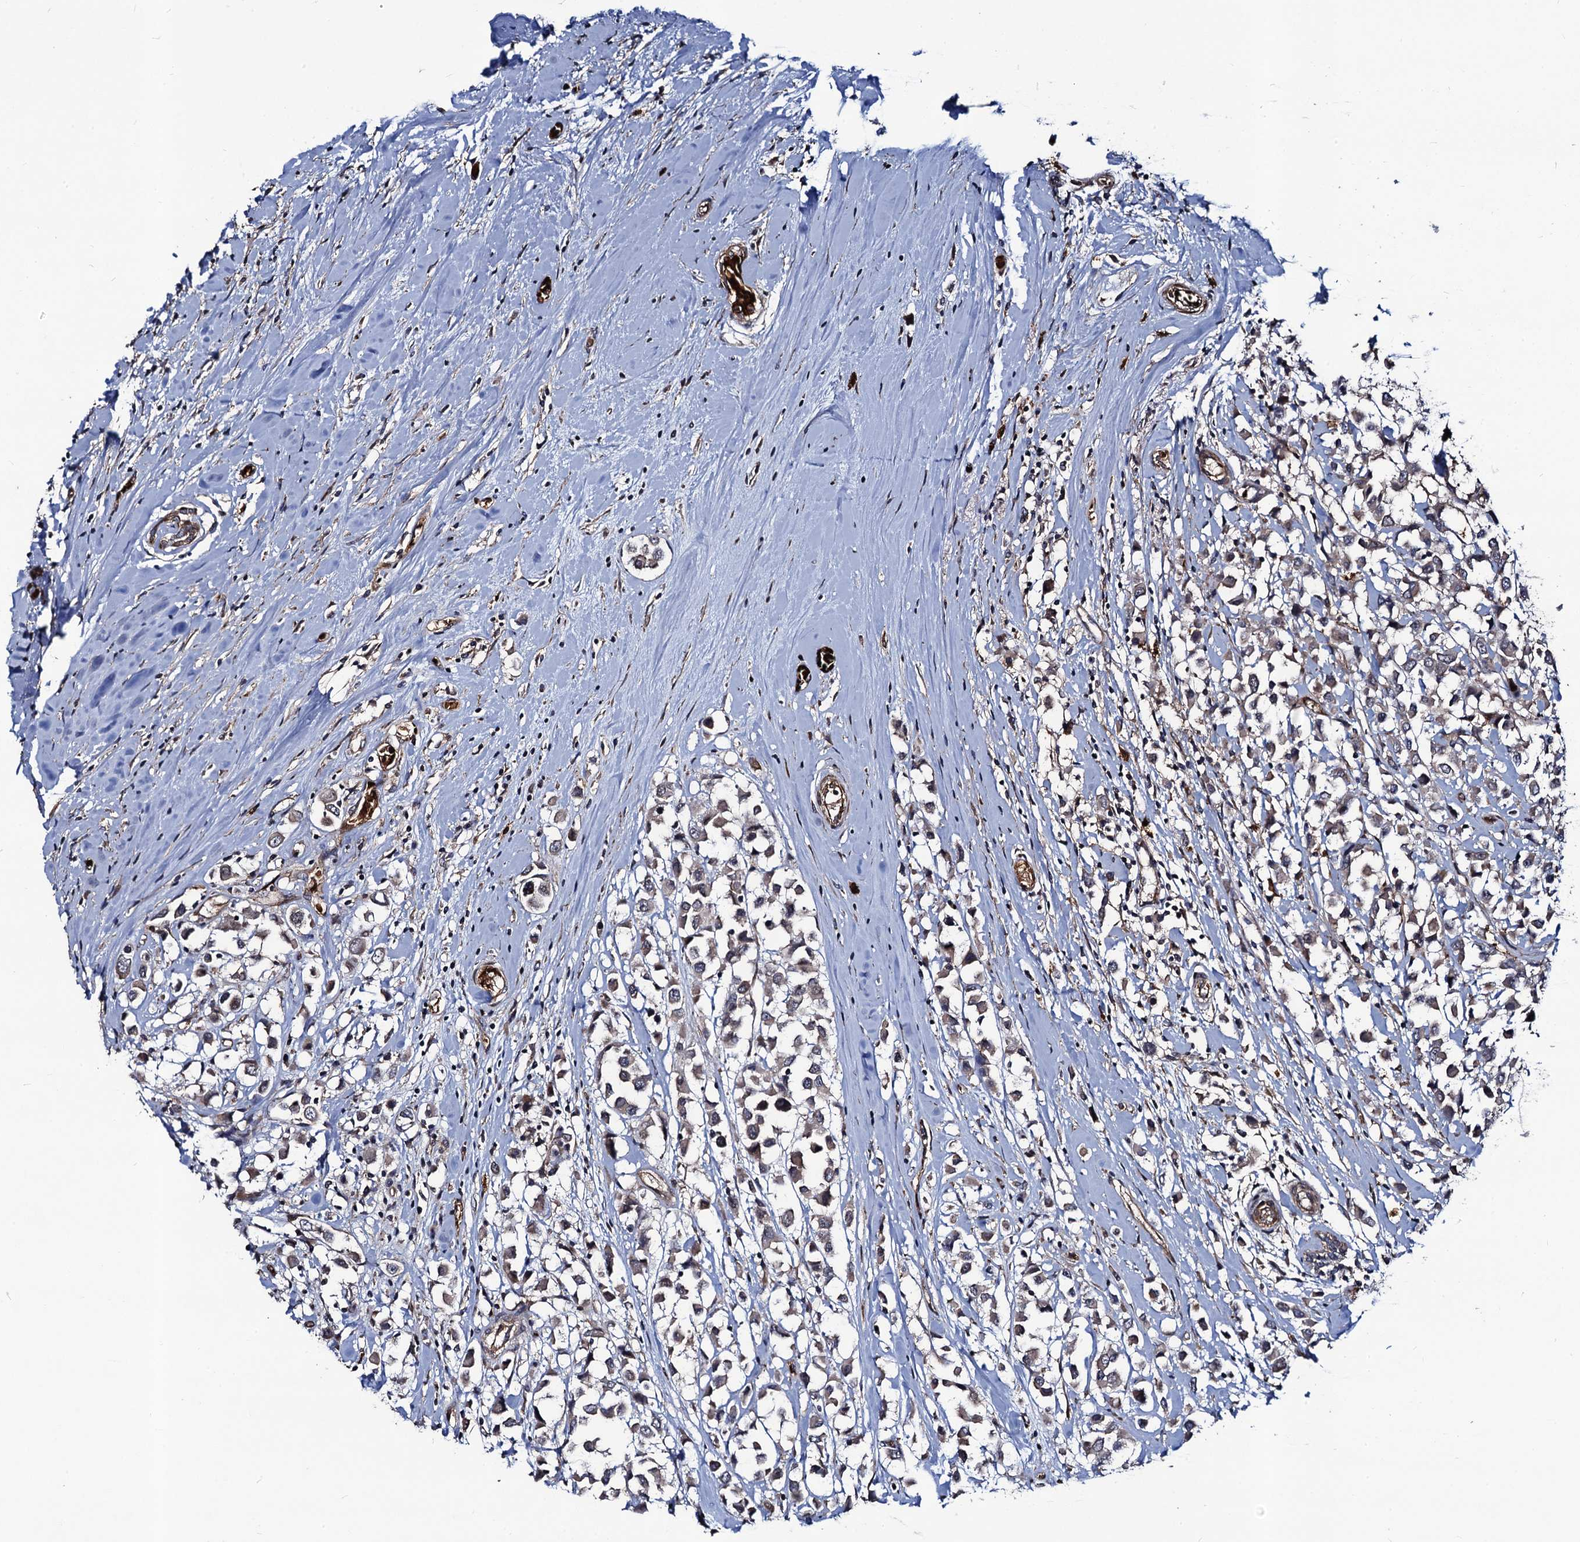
{"staining": {"intensity": "weak", "quantity": "25%-75%", "location": "cytoplasmic/membranous"}, "tissue": "breast cancer", "cell_type": "Tumor cells", "image_type": "cancer", "snomed": [{"axis": "morphology", "description": "Duct carcinoma"}, {"axis": "topography", "description": "Breast"}], "caption": "Protein expression analysis of breast cancer reveals weak cytoplasmic/membranous positivity in approximately 25%-75% of tumor cells. The staining was performed using DAB to visualize the protein expression in brown, while the nuclei were stained in blue with hematoxylin (Magnification: 20x).", "gene": "KXD1", "patient": {"sex": "female", "age": 61}}